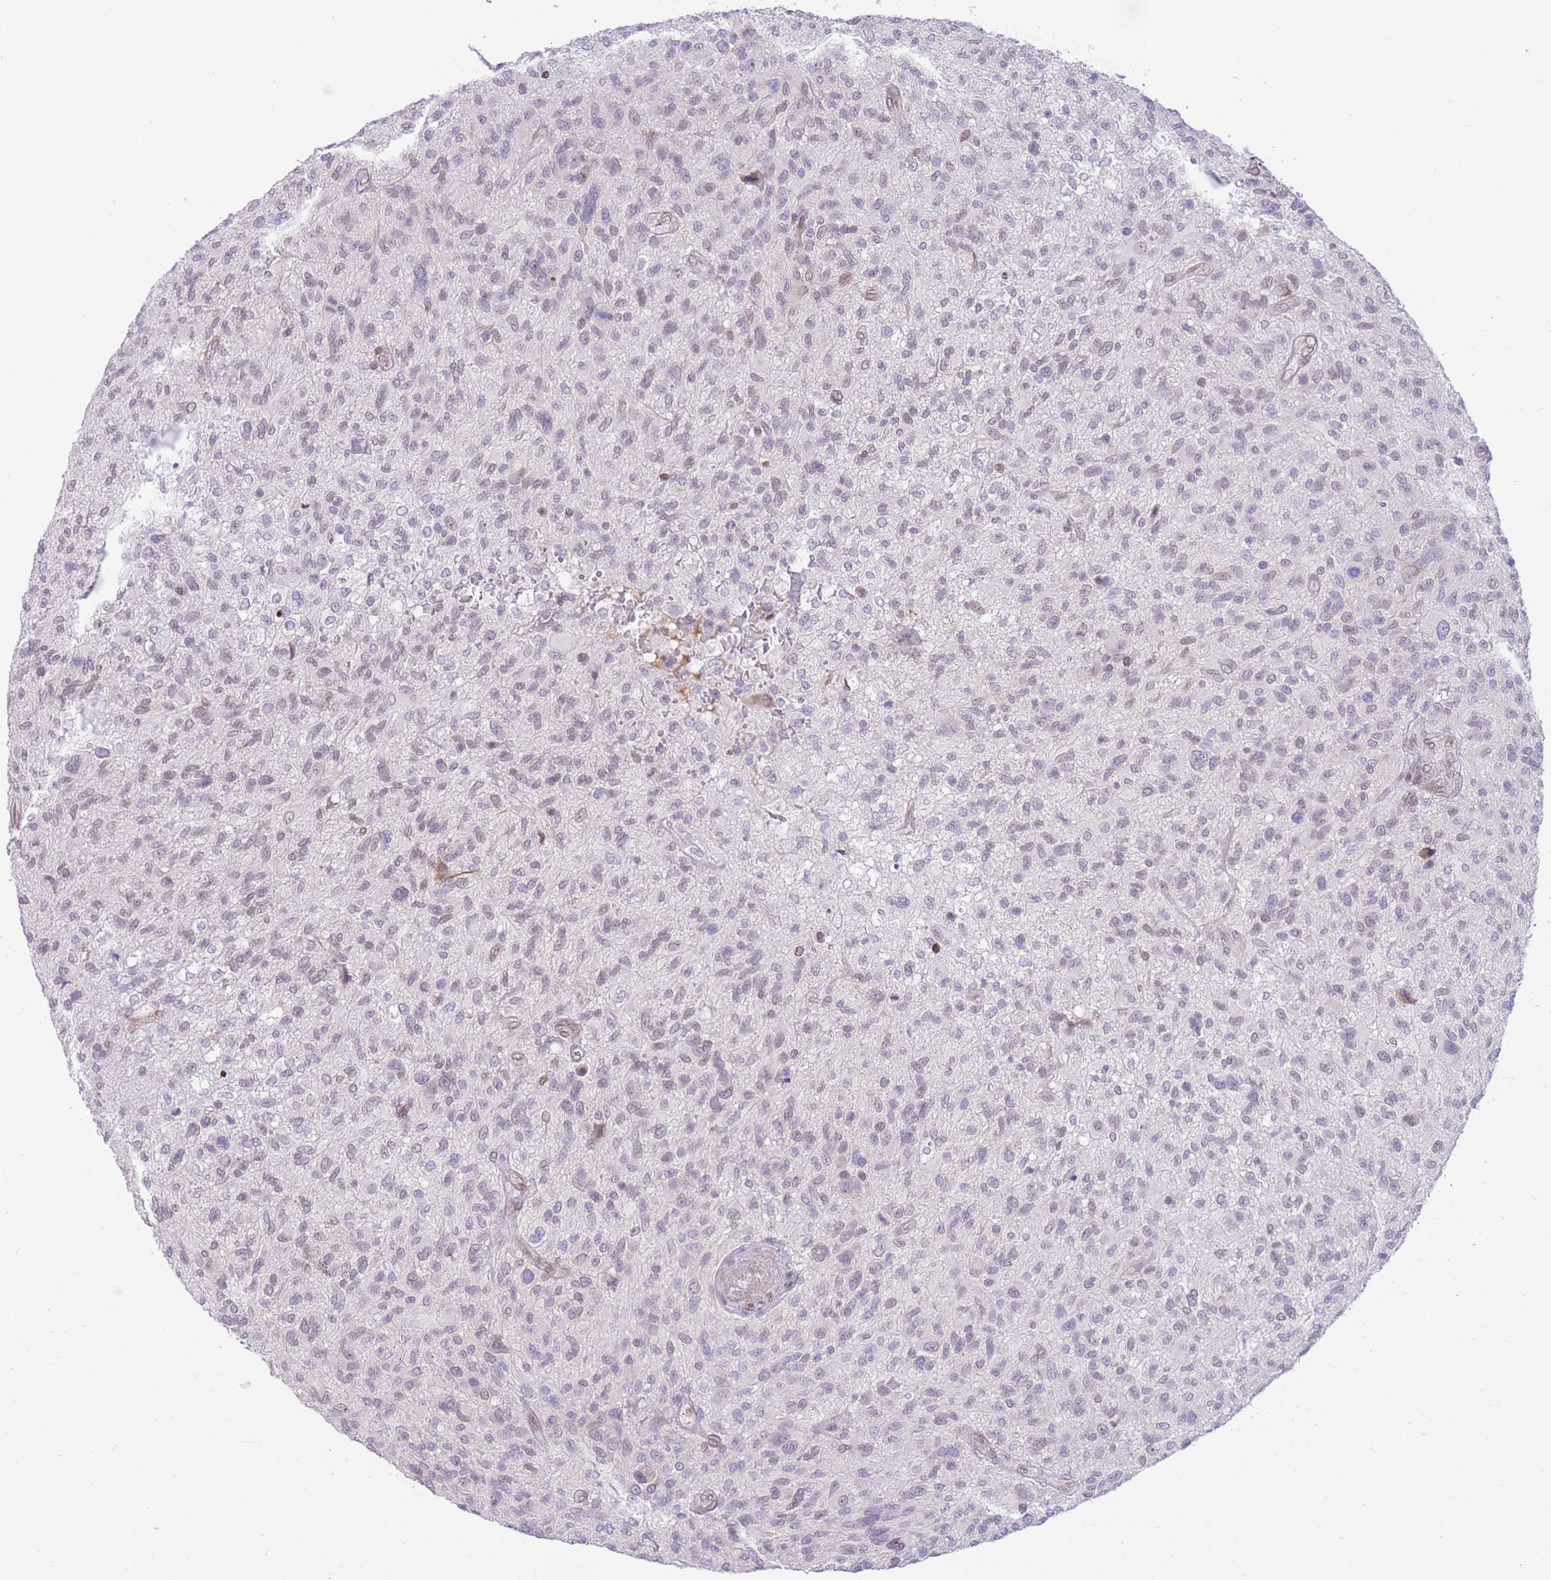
{"staining": {"intensity": "weak", "quantity": "25%-75%", "location": "nuclear"}, "tissue": "glioma", "cell_type": "Tumor cells", "image_type": "cancer", "snomed": [{"axis": "morphology", "description": "Glioma, malignant, High grade"}, {"axis": "topography", "description": "Brain"}], "caption": "A micrograph of malignant high-grade glioma stained for a protein reveals weak nuclear brown staining in tumor cells. The staining is performed using DAB brown chromogen to label protein expression. The nuclei are counter-stained blue using hematoxylin.", "gene": "OR10AD1", "patient": {"sex": "male", "age": 47}}